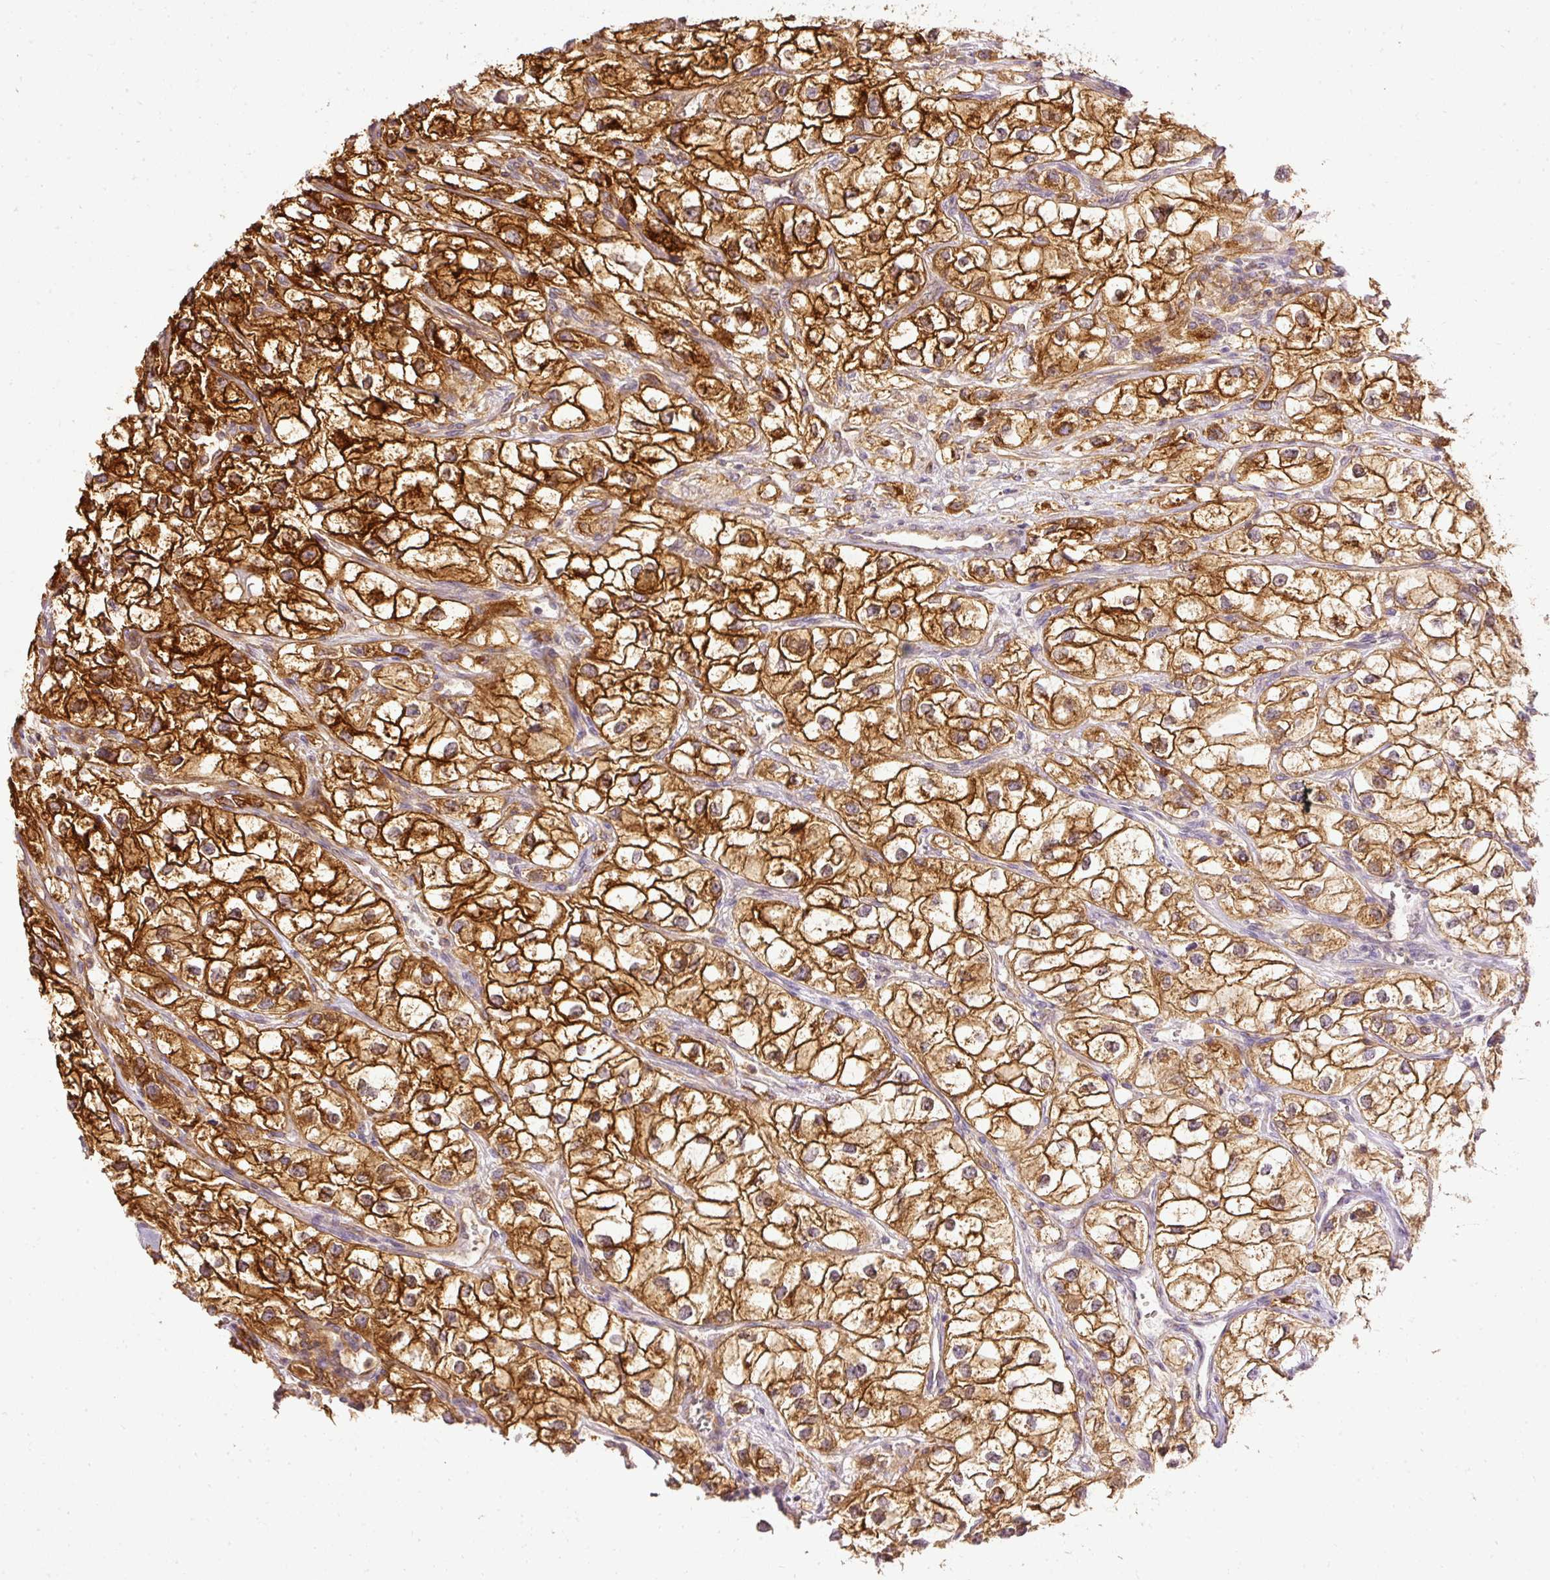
{"staining": {"intensity": "strong", "quantity": ">75%", "location": "cytoplasmic/membranous"}, "tissue": "renal cancer", "cell_type": "Tumor cells", "image_type": "cancer", "snomed": [{"axis": "morphology", "description": "Adenocarcinoma, NOS"}, {"axis": "topography", "description": "Kidney"}], "caption": "There is high levels of strong cytoplasmic/membranous positivity in tumor cells of renal cancer, as demonstrated by immunohistochemical staining (brown color).", "gene": "ARMH3", "patient": {"sex": "male", "age": 59}}